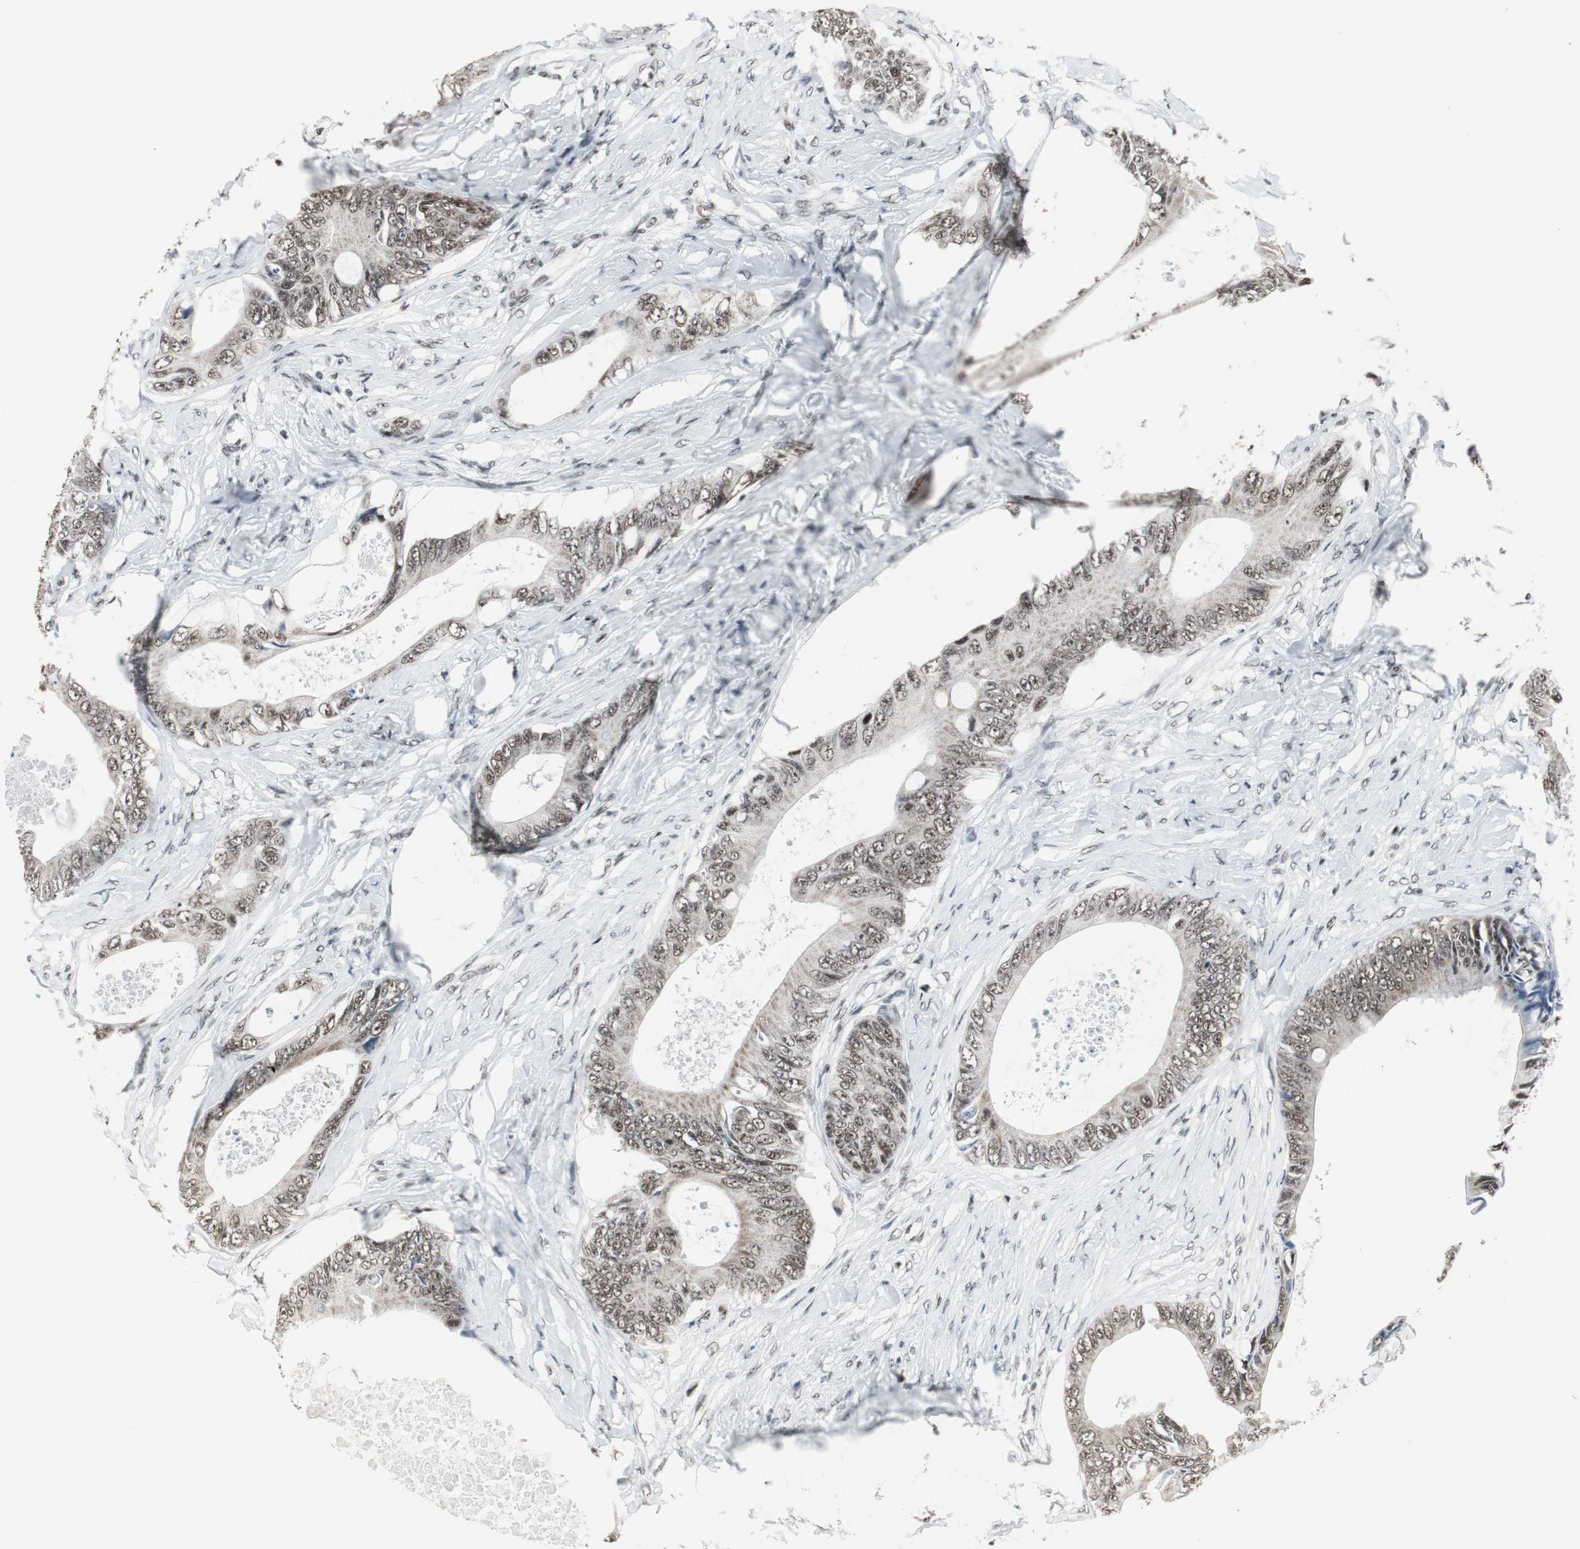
{"staining": {"intensity": "moderate", "quantity": ">75%", "location": "nuclear"}, "tissue": "colorectal cancer", "cell_type": "Tumor cells", "image_type": "cancer", "snomed": [{"axis": "morphology", "description": "Normal tissue, NOS"}, {"axis": "morphology", "description": "Adenocarcinoma, NOS"}, {"axis": "topography", "description": "Rectum"}, {"axis": "topography", "description": "Peripheral nerve tissue"}], "caption": "Colorectal cancer (adenocarcinoma) was stained to show a protein in brown. There is medium levels of moderate nuclear positivity in about >75% of tumor cells.", "gene": "CDK9", "patient": {"sex": "female", "age": 77}}